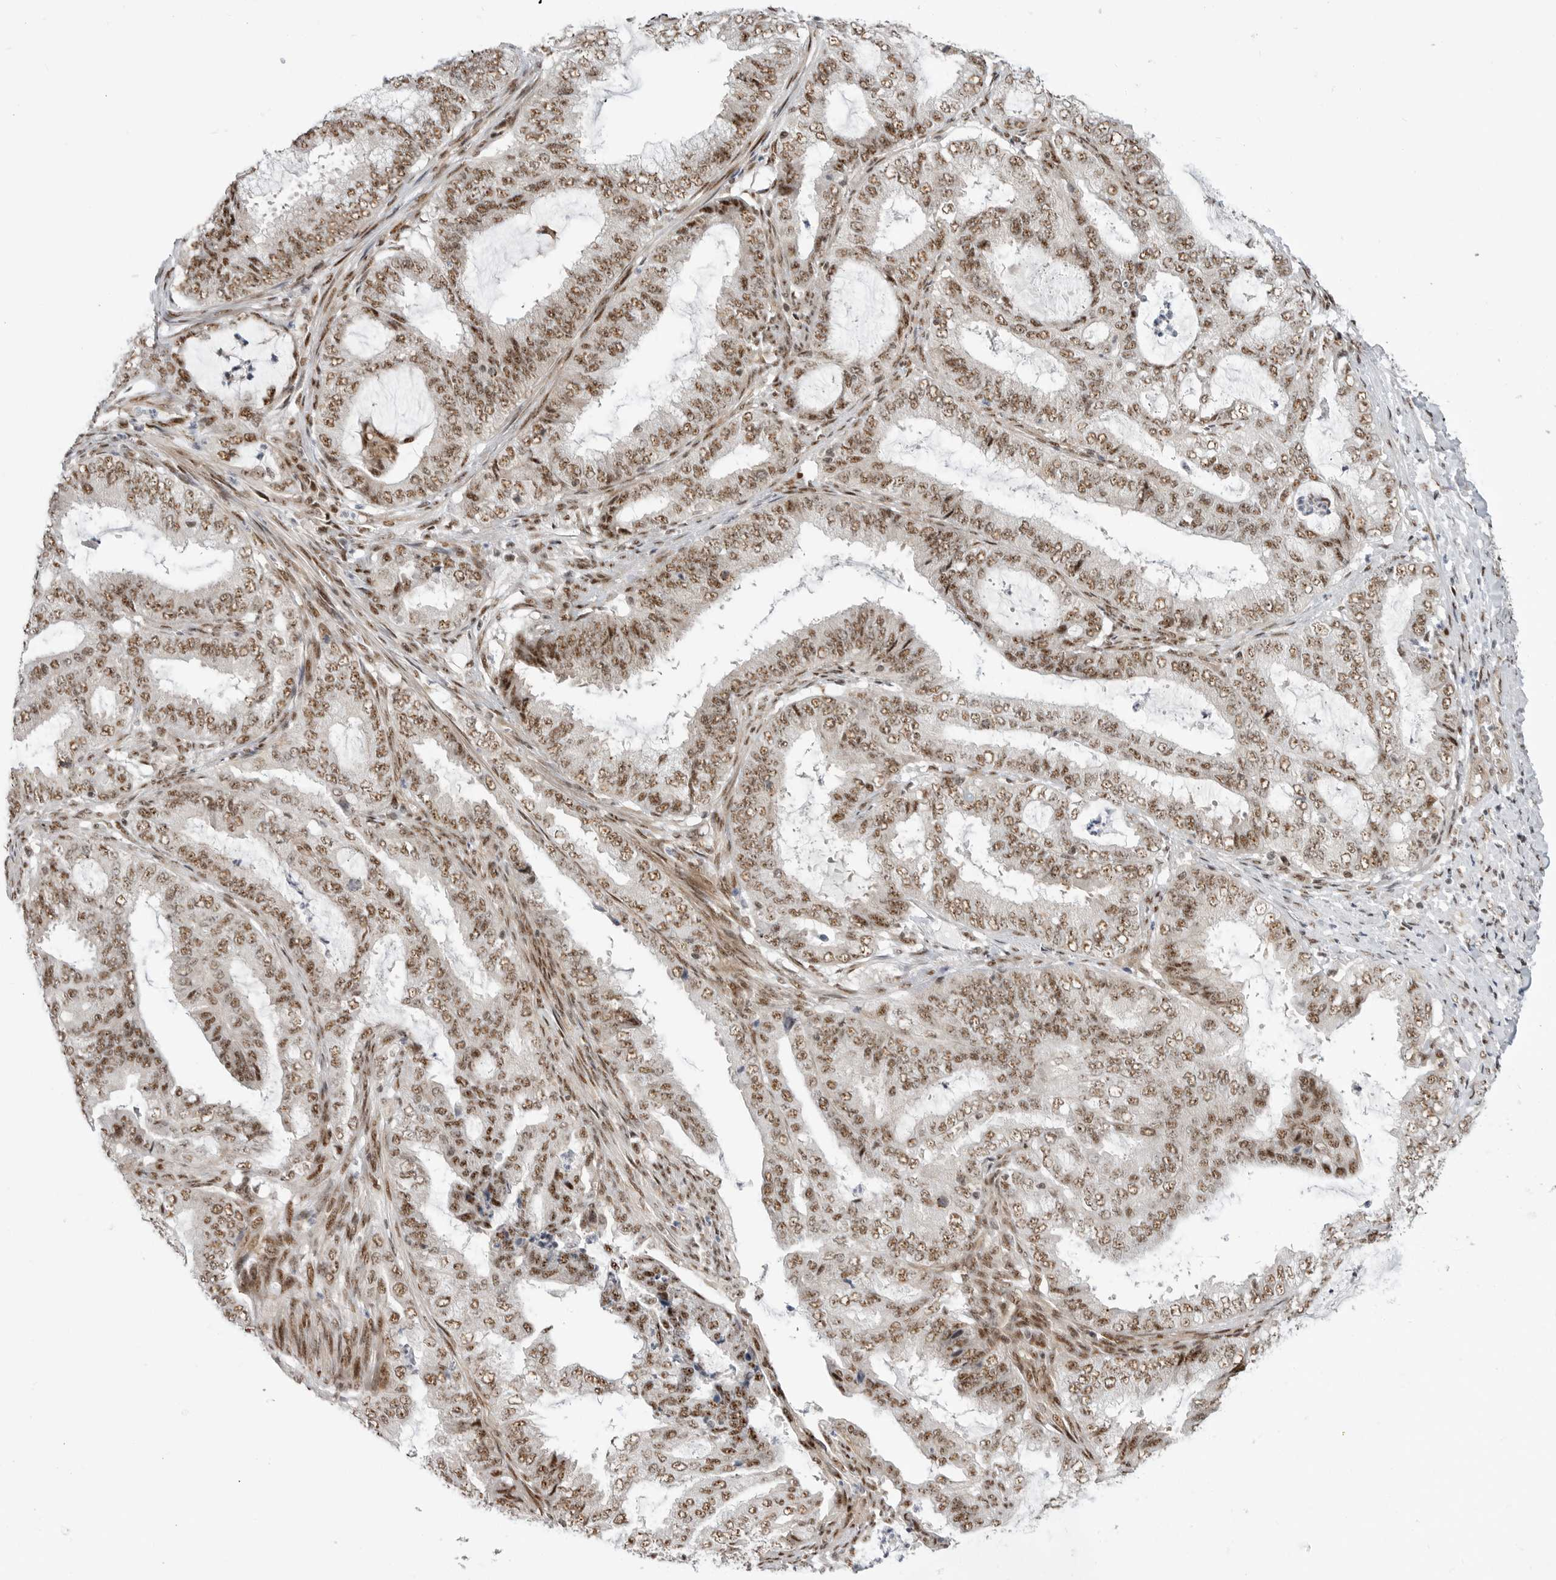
{"staining": {"intensity": "moderate", "quantity": ">75%", "location": "nuclear"}, "tissue": "endometrial cancer", "cell_type": "Tumor cells", "image_type": "cancer", "snomed": [{"axis": "morphology", "description": "Adenocarcinoma, NOS"}, {"axis": "topography", "description": "Endometrium"}], "caption": "Adenocarcinoma (endometrial) stained with DAB IHC exhibits medium levels of moderate nuclear expression in about >75% of tumor cells.", "gene": "GPATCH2", "patient": {"sex": "female", "age": 51}}